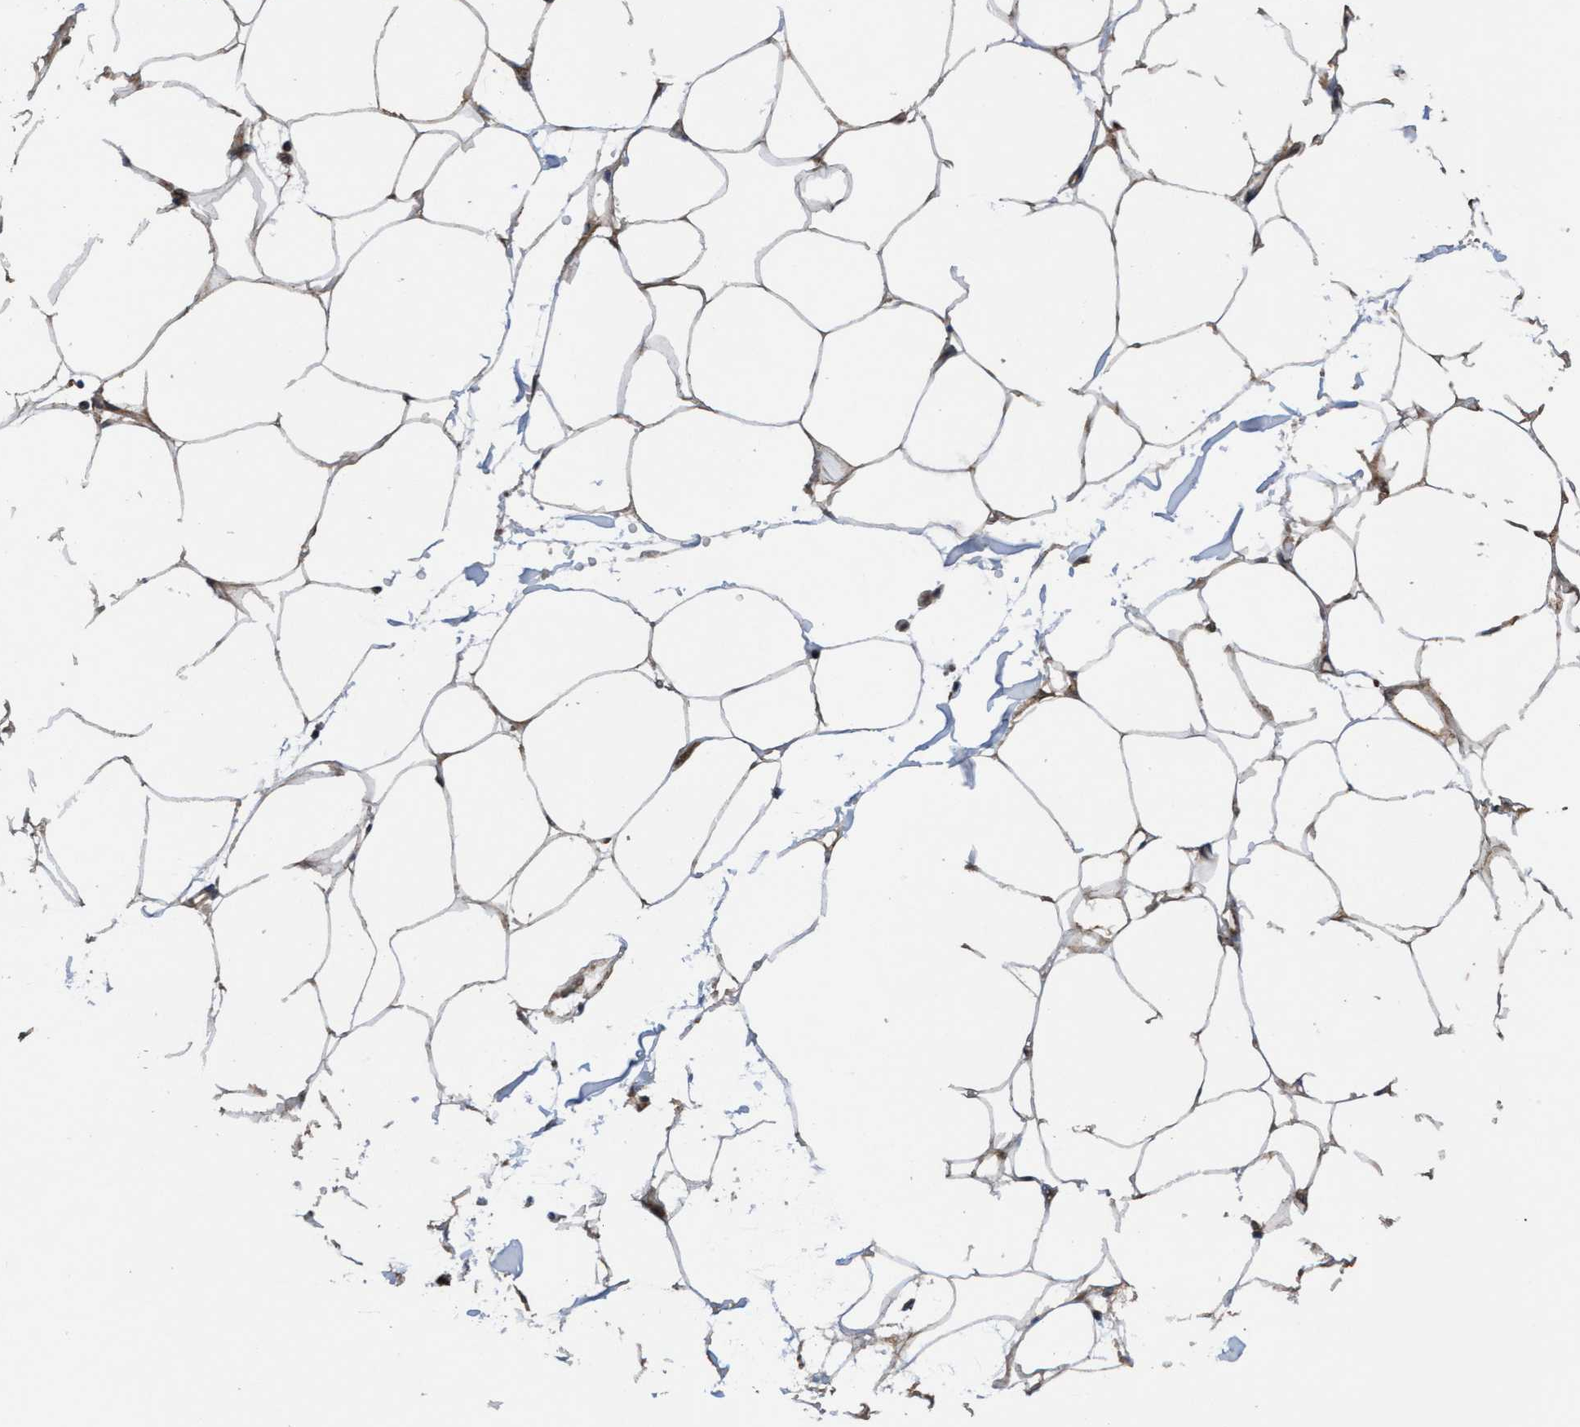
{"staining": {"intensity": "moderate", "quantity": ">75%", "location": "cytoplasmic/membranous"}, "tissue": "adipose tissue", "cell_type": "Adipocytes", "image_type": "normal", "snomed": [{"axis": "morphology", "description": "Normal tissue, NOS"}, {"axis": "morphology", "description": "Adenocarcinoma, NOS"}, {"axis": "topography", "description": "Colon"}, {"axis": "topography", "description": "Peripheral nerve tissue"}], "caption": "The immunohistochemical stain labels moderate cytoplasmic/membranous expression in adipocytes of benign adipose tissue. (IHC, brightfield microscopy, high magnification).", "gene": "ITFG1", "patient": {"sex": "male", "age": 14}}